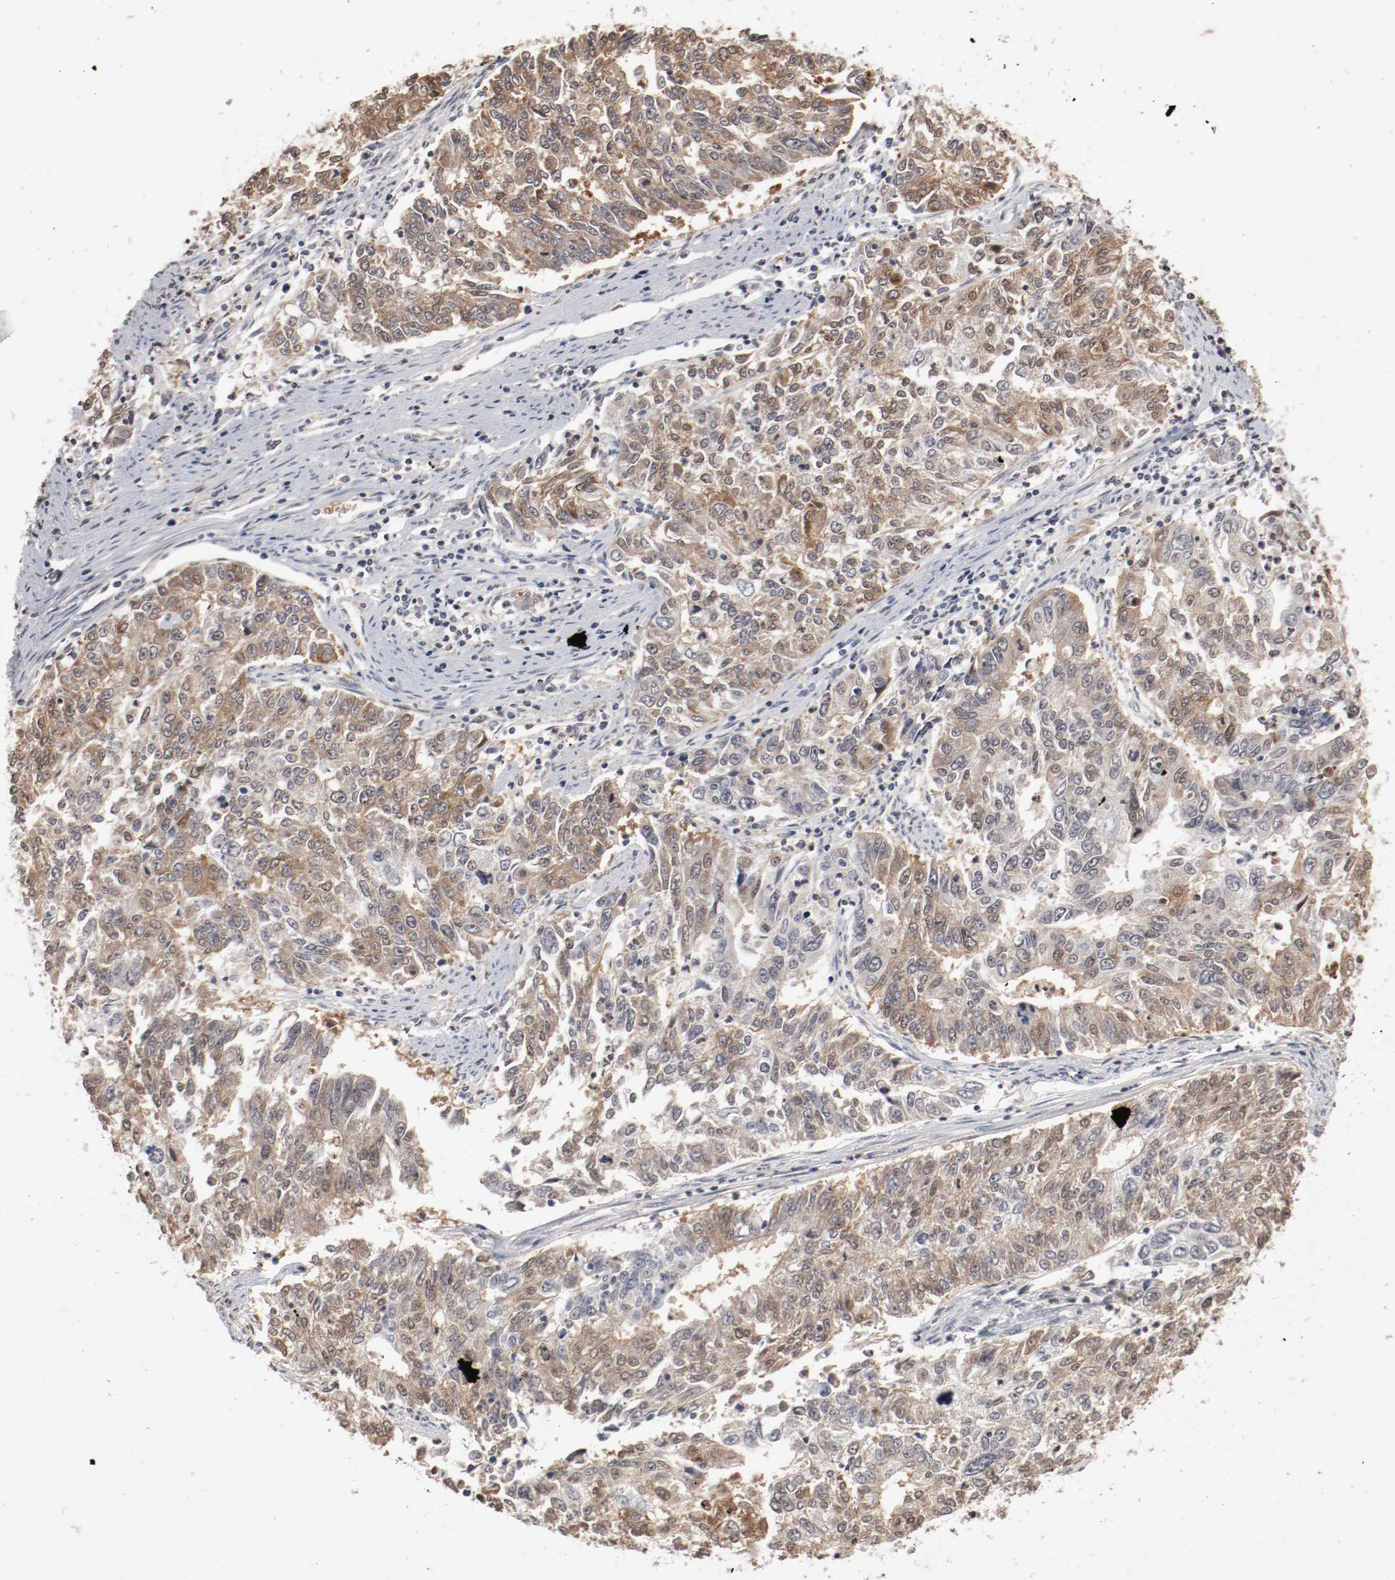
{"staining": {"intensity": "strong", "quantity": ">75%", "location": "cytoplasmic/membranous,nuclear"}, "tissue": "endometrial cancer", "cell_type": "Tumor cells", "image_type": "cancer", "snomed": [{"axis": "morphology", "description": "Adenocarcinoma, NOS"}, {"axis": "topography", "description": "Endometrium"}], "caption": "High-power microscopy captured an immunohistochemistry micrograph of endometrial cancer (adenocarcinoma), revealing strong cytoplasmic/membranous and nuclear positivity in approximately >75% of tumor cells. The staining was performed using DAB (3,3'-diaminobenzidine) to visualize the protein expression in brown, while the nuclei were stained in blue with hematoxylin (Magnification: 20x).", "gene": "WASL", "patient": {"sex": "female", "age": 42}}